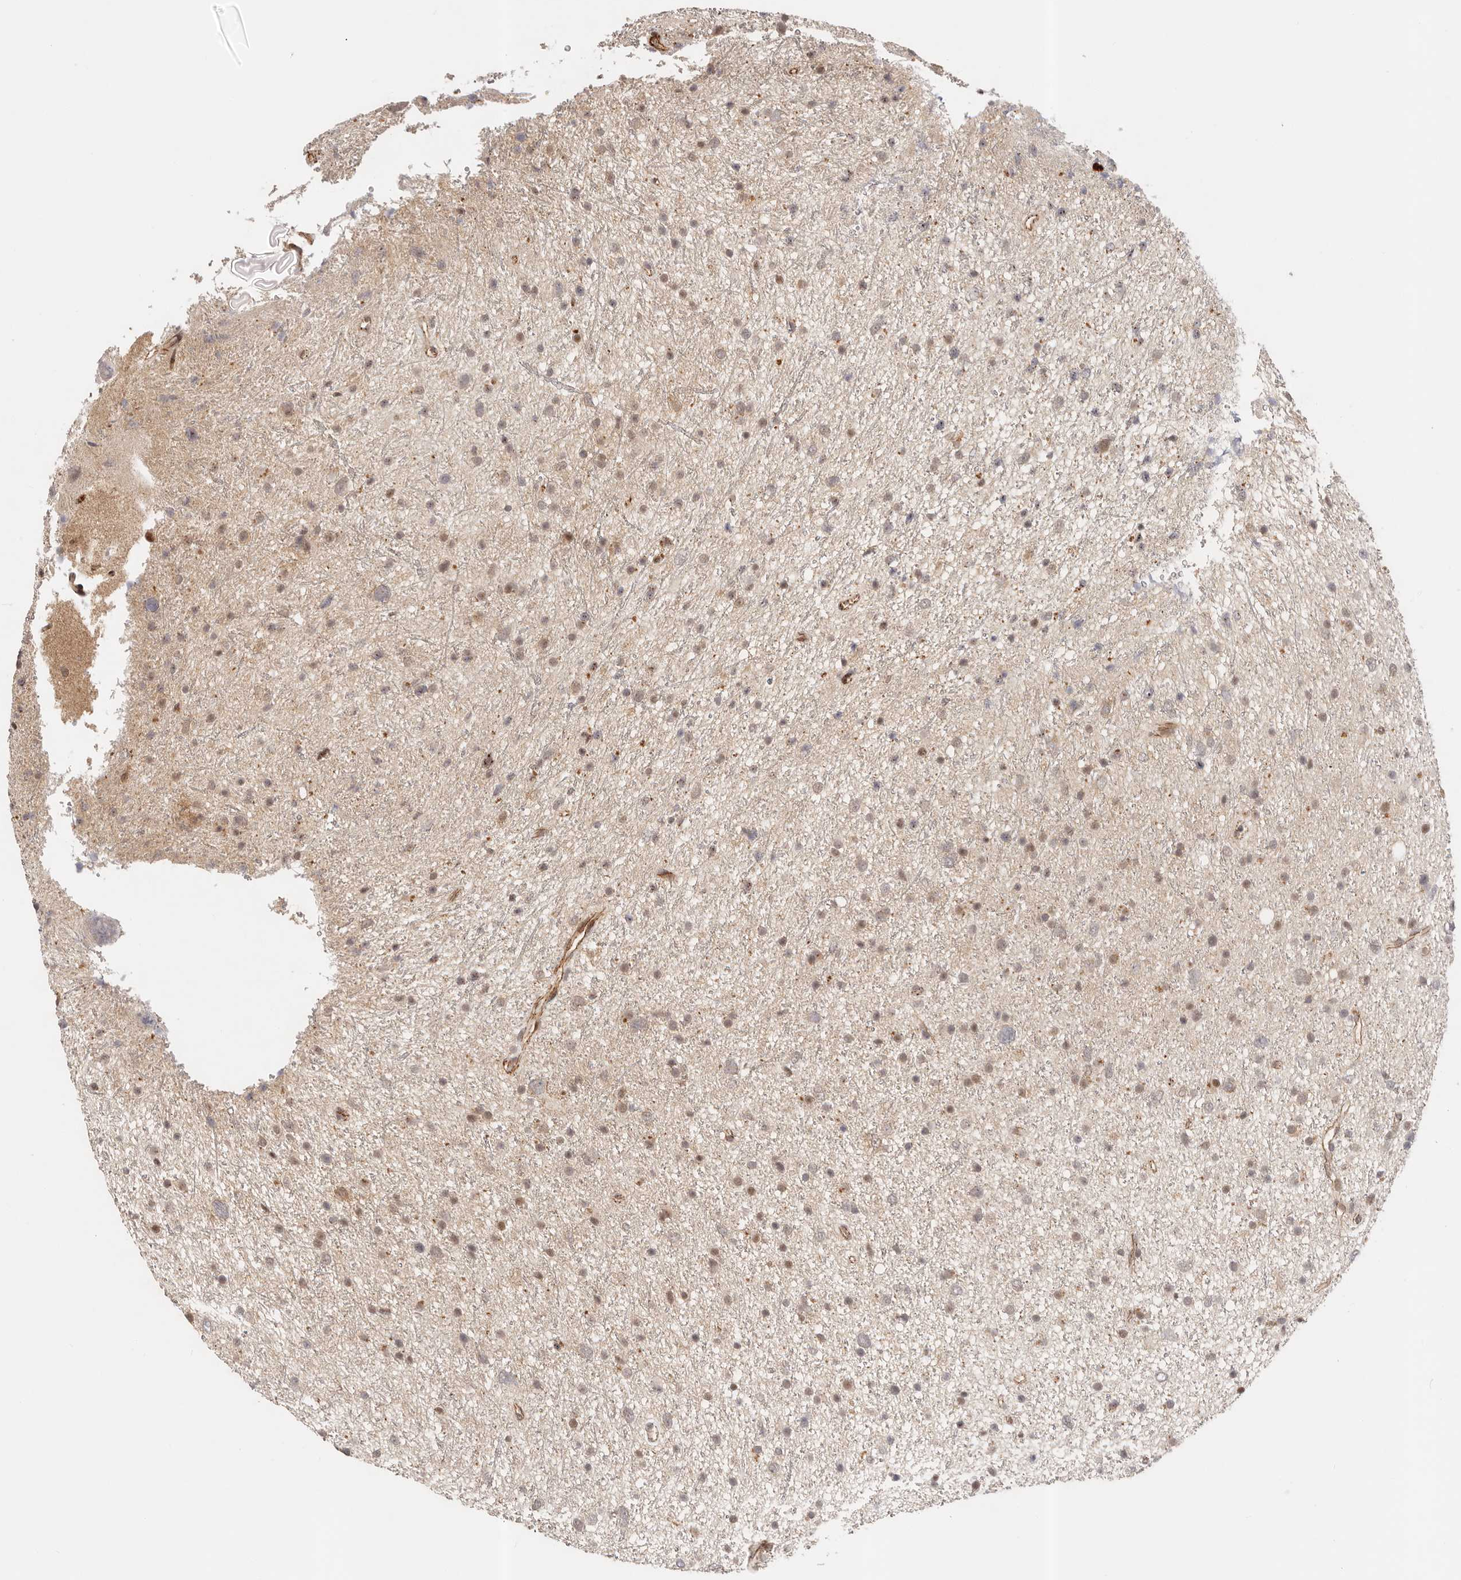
{"staining": {"intensity": "weak", "quantity": "25%-75%", "location": "nuclear"}, "tissue": "glioma", "cell_type": "Tumor cells", "image_type": "cancer", "snomed": [{"axis": "morphology", "description": "Glioma, malignant, Low grade"}, {"axis": "topography", "description": "Cerebral cortex"}], "caption": "An image of human glioma stained for a protein reveals weak nuclear brown staining in tumor cells.", "gene": "AFDN", "patient": {"sex": "female", "age": 39}}